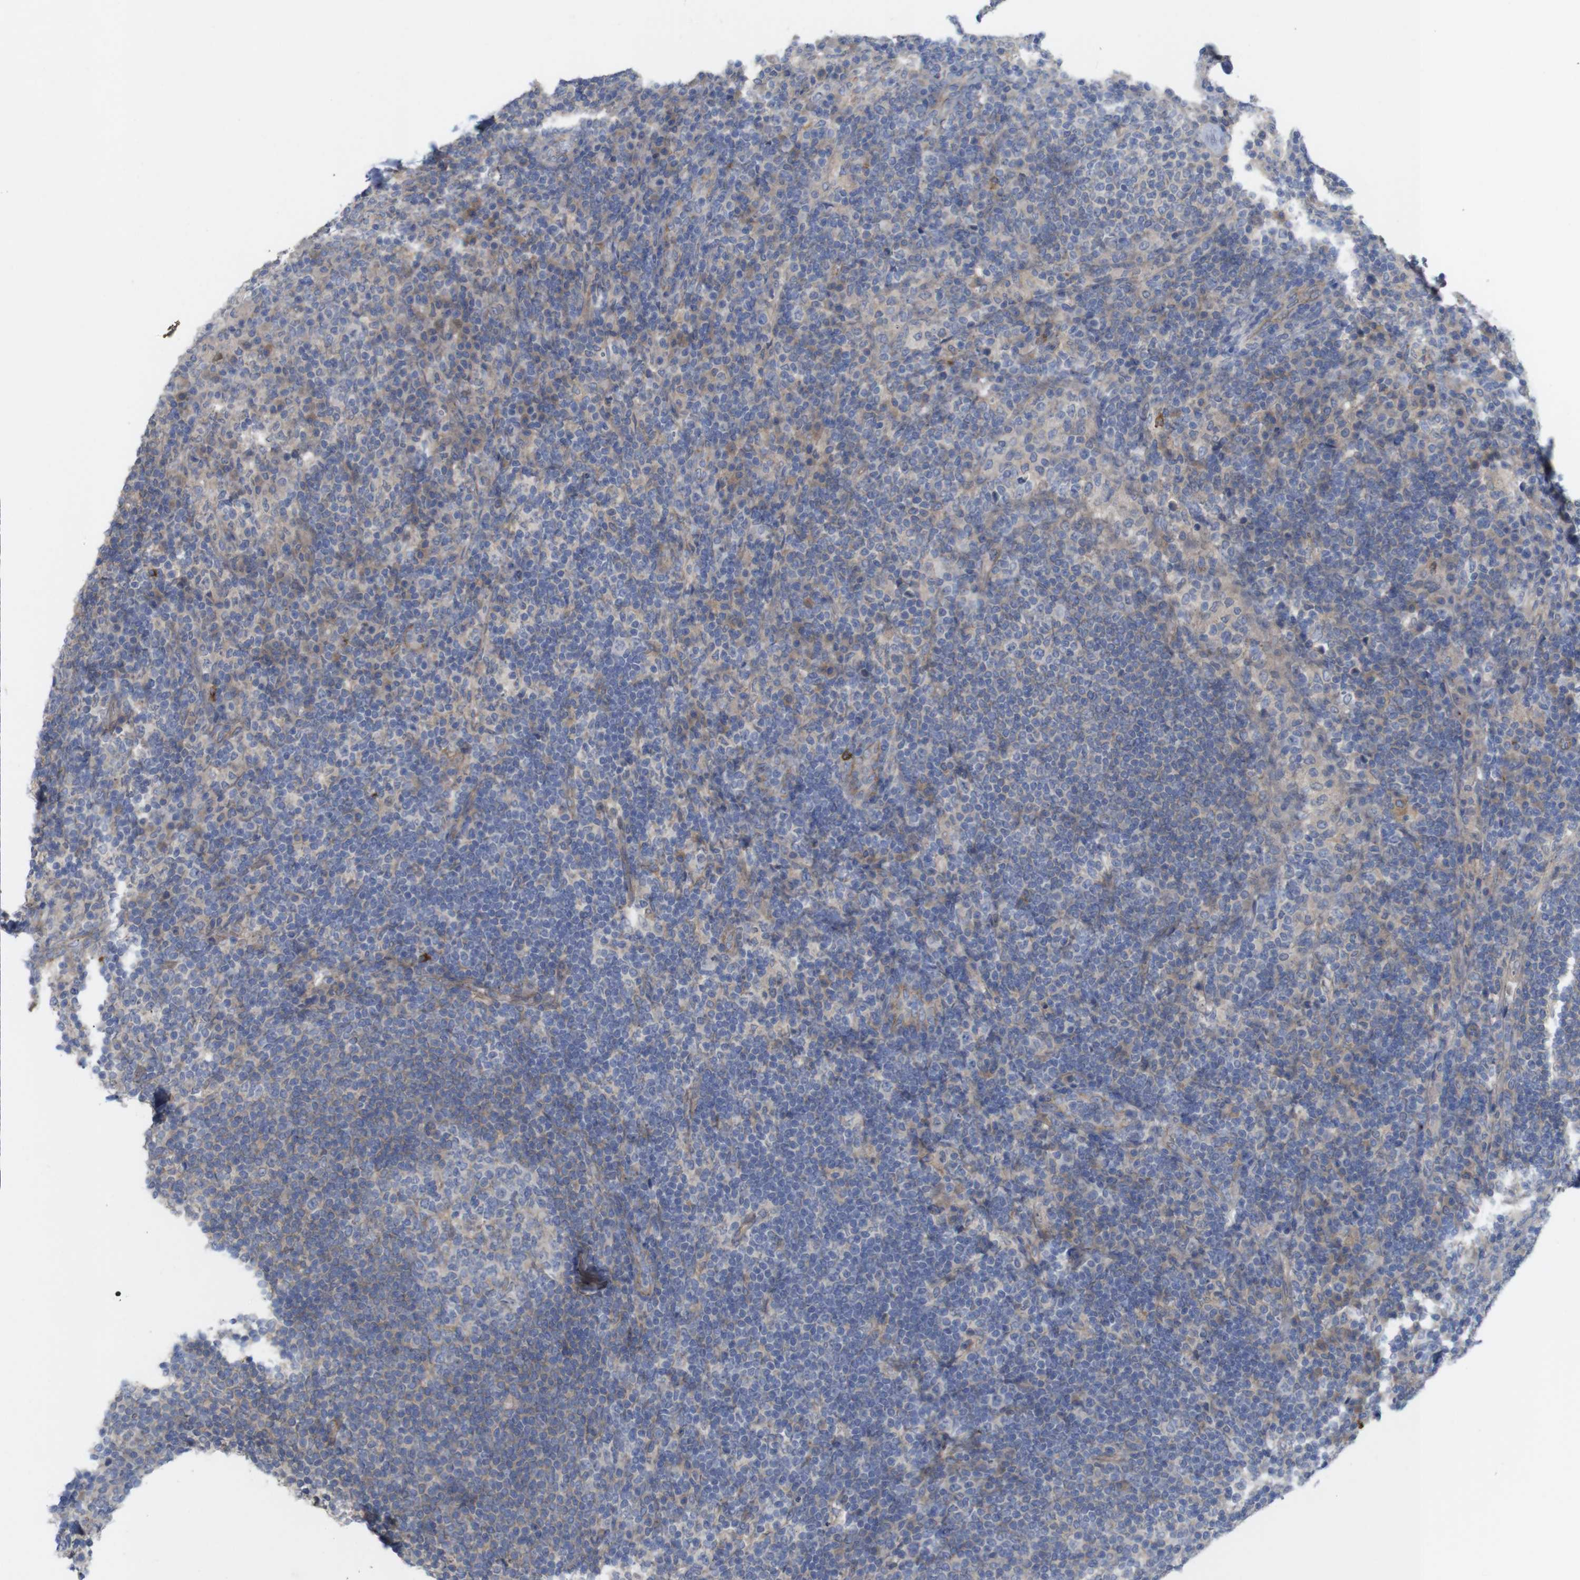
{"staining": {"intensity": "weak", "quantity": "25%-75%", "location": "cytoplasmic/membranous"}, "tissue": "lymph node", "cell_type": "Germinal center cells", "image_type": "normal", "snomed": [{"axis": "morphology", "description": "Normal tissue, NOS"}, {"axis": "topography", "description": "Lymph node"}], "caption": "Normal lymph node was stained to show a protein in brown. There is low levels of weak cytoplasmic/membranous staining in about 25%-75% of germinal center cells. Nuclei are stained in blue.", "gene": "KIDINS220", "patient": {"sex": "female", "age": 53}}